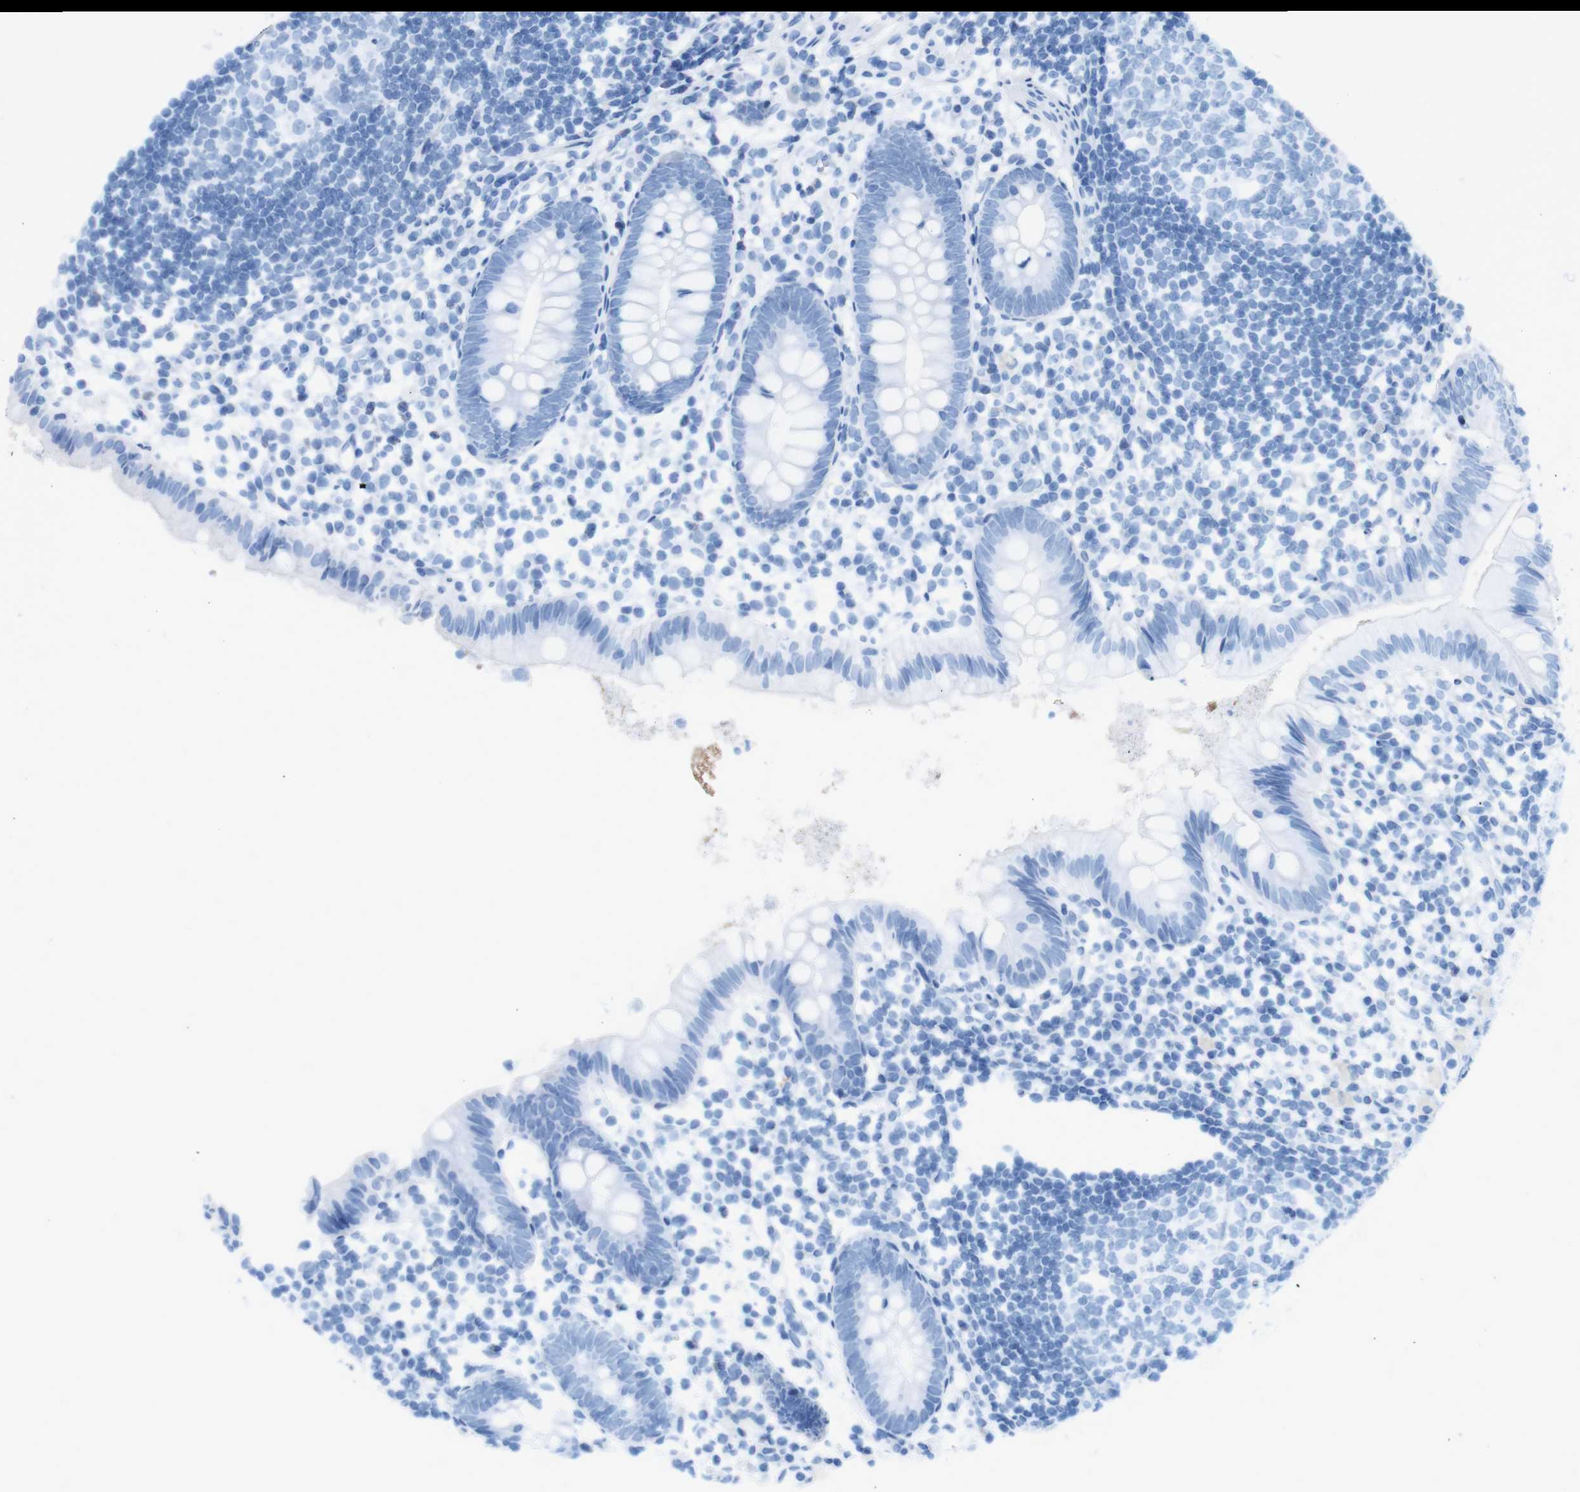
{"staining": {"intensity": "negative", "quantity": "none", "location": "none"}, "tissue": "appendix", "cell_type": "Glandular cells", "image_type": "normal", "snomed": [{"axis": "morphology", "description": "Normal tissue, NOS"}, {"axis": "topography", "description": "Appendix"}], "caption": "Appendix was stained to show a protein in brown. There is no significant expression in glandular cells. (Immunohistochemistry (ihc), brightfield microscopy, high magnification).", "gene": "TNFRSF4", "patient": {"sex": "female", "age": 20}}